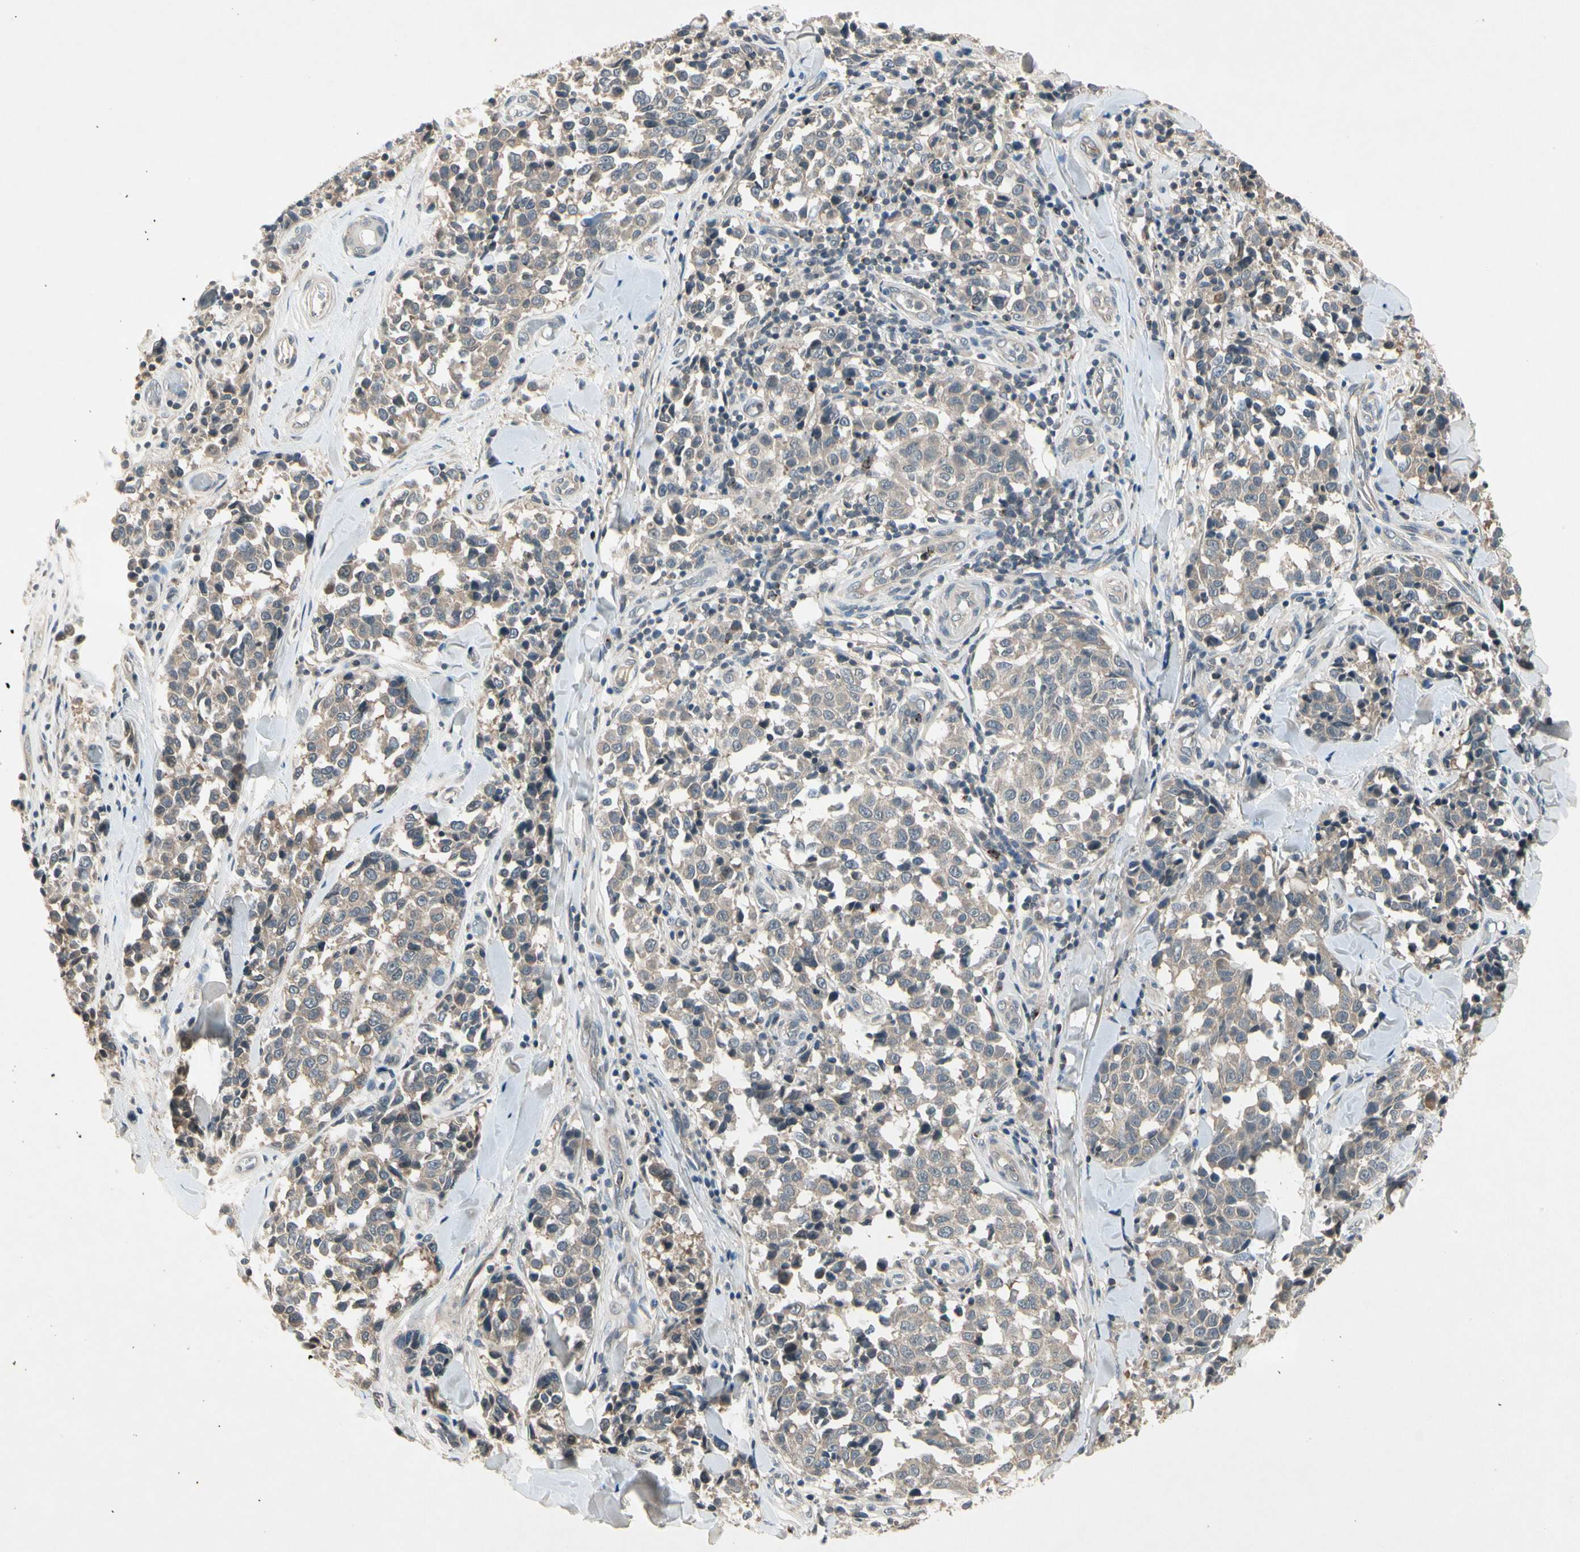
{"staining": {"intensity": "weak", "quantity": "25%-75%", "location": "cytoplasmic/membranous"}, "tissue": "melanoma", "cell_type": "Tumor cells", "image_type": "cancer", "snomed": [{"axis": "morphology", "description": "Malignant melanoma, NOS"}, {"axis": "topography", "description": "Skin"}], "caption": "Immunohistochemistry histopathology image of neoplastic tissue: human malignant melanoma stained using IHC reveals low levels of weak protein expression localized specifically in the cytoplasmic/membranous of tumor cells, appearing as a cytoplasmic/membranous brown color.", "gene": "CCL4", "patient": {"sex": "female", "age": 64}}